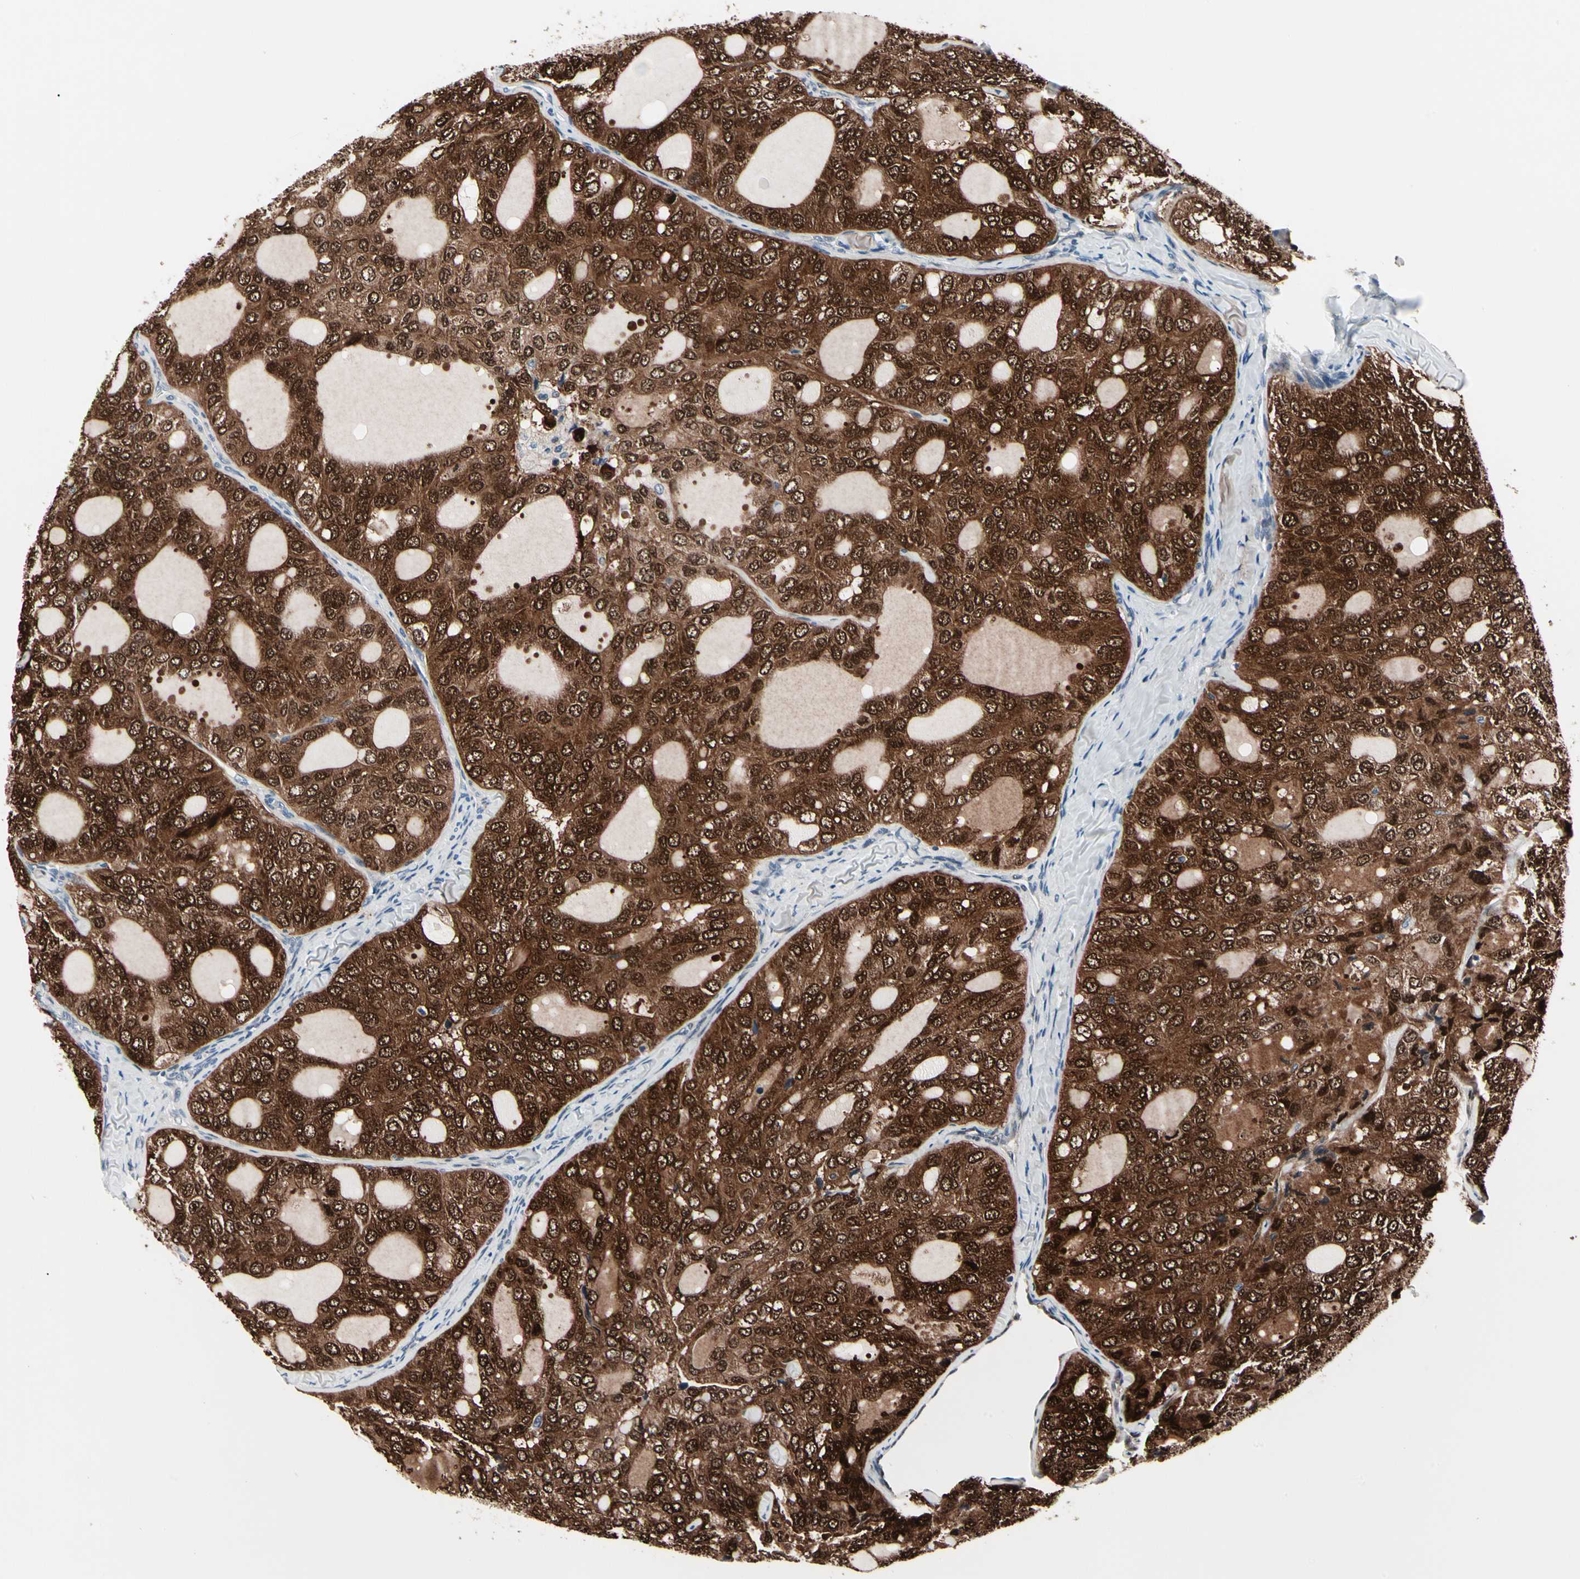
{"staining": {"intensity": "strong", "quantity": ">75%", "location": "cytoplasmic/membranous,nuclear"}, "tissue": "thyroid cancer", "cell_type": "Tumor cells", "image_type": "cancer", "snomed": [{"axis": "morphology", "description": "Follicular adenoma carcinoma, NOS"}, {"axis": "topography", "description": "Thyroid gland"}], "caption": "Strong cytoplasmic/membranous and nuclear protein staining is seen in about >75% of tumor cells in thyroid follicular adenoma carcinoma.", "gene": "TXN", "patient": {"sex": "male", "age": 75}}